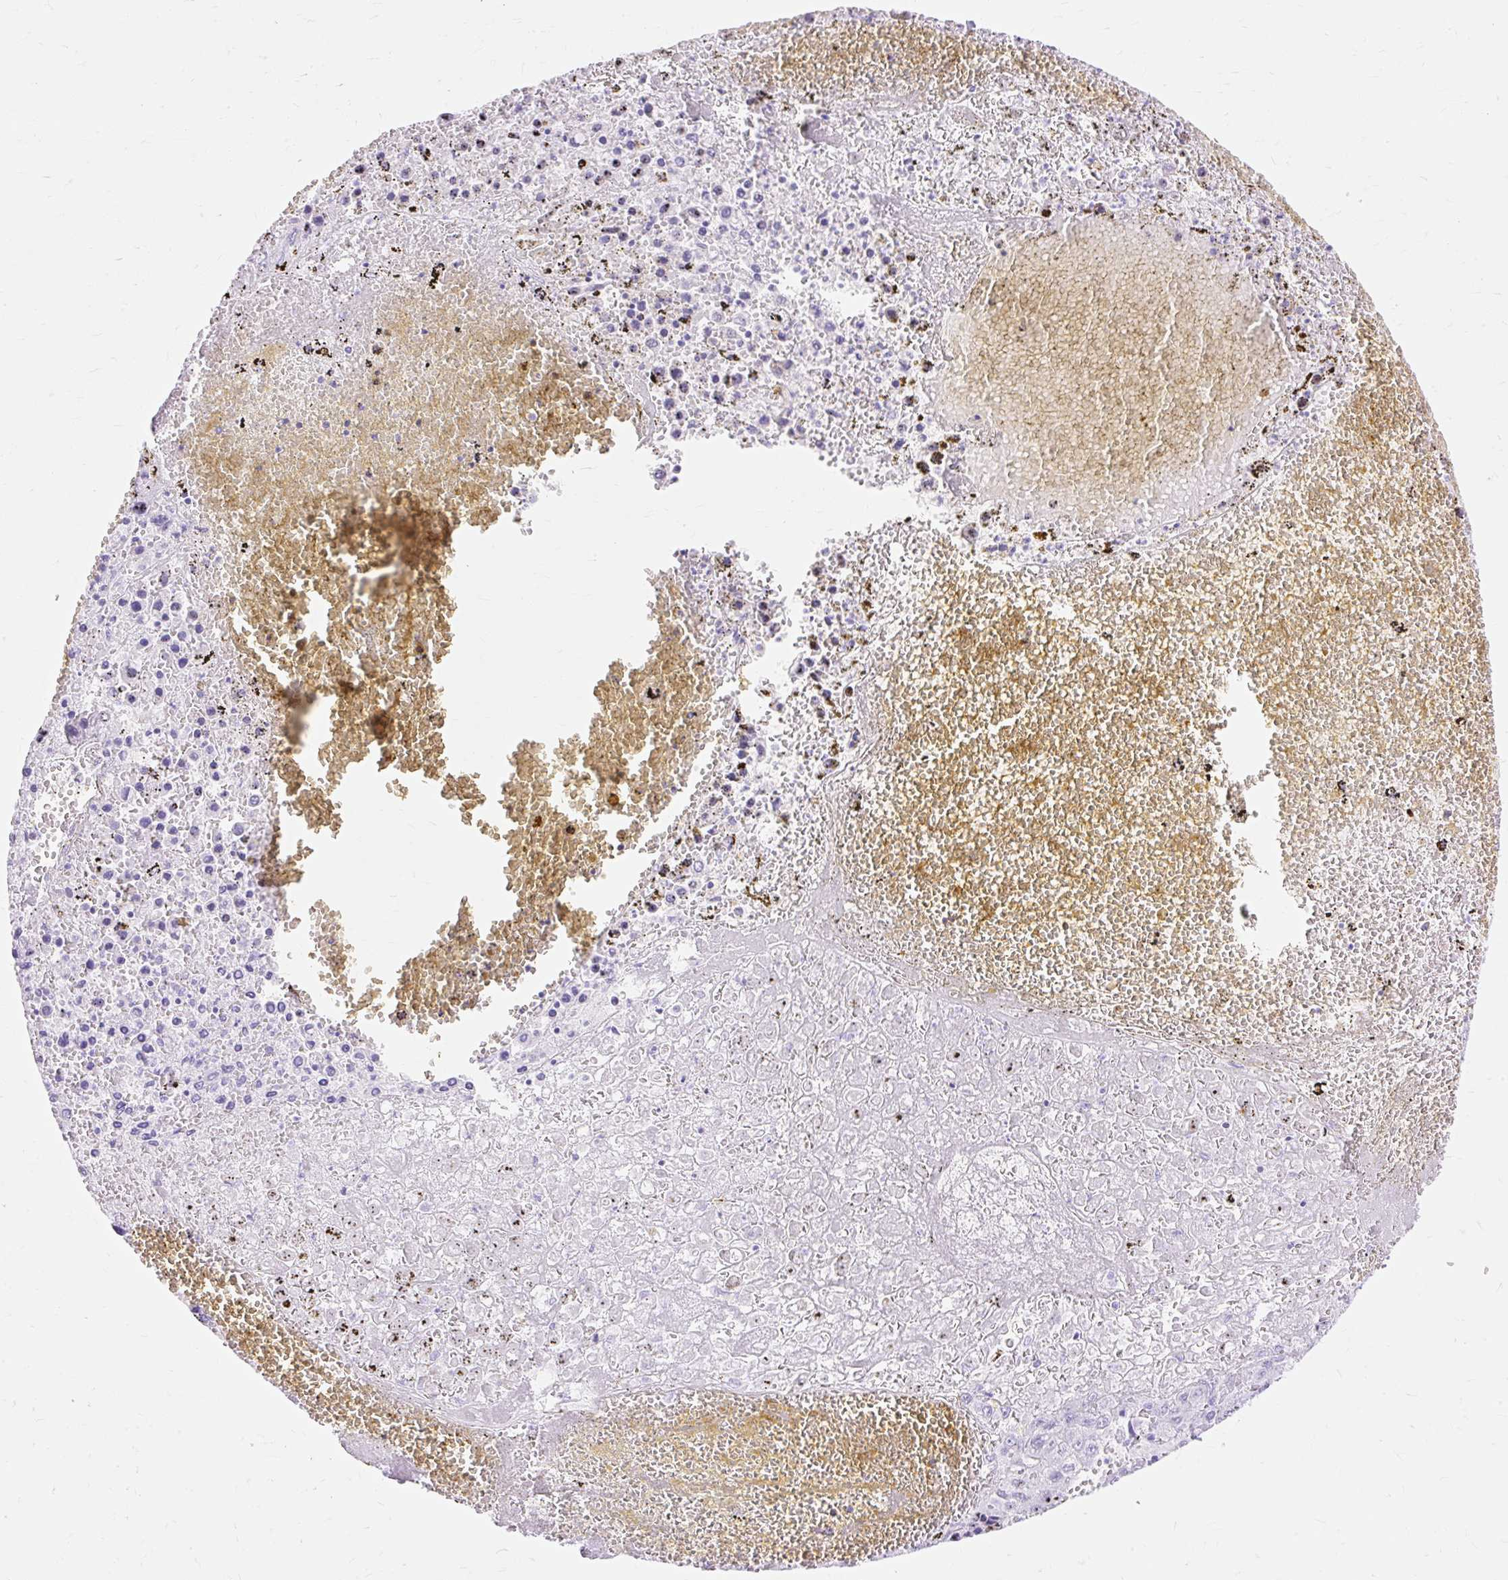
{"staining": {"intensity": "negative", "quantity": "none", "location": "none"}, "tissue": "liver cancer", "cell_type": "Tumor cells", "image_type": "cancer", "snomed": [{"axis": "morphology", "description": "Carcinoma, Hepatocellular, NOS"}, {"axis": "topography", "description": "Liver"}], "caption": "IHC photomicrograph of liver hepatocellular carcinoma stained for a protein (brown), which reveals no expression in tumor cells.", "gene": "MBP", "patient": {"sex": "female", "age": 53}}